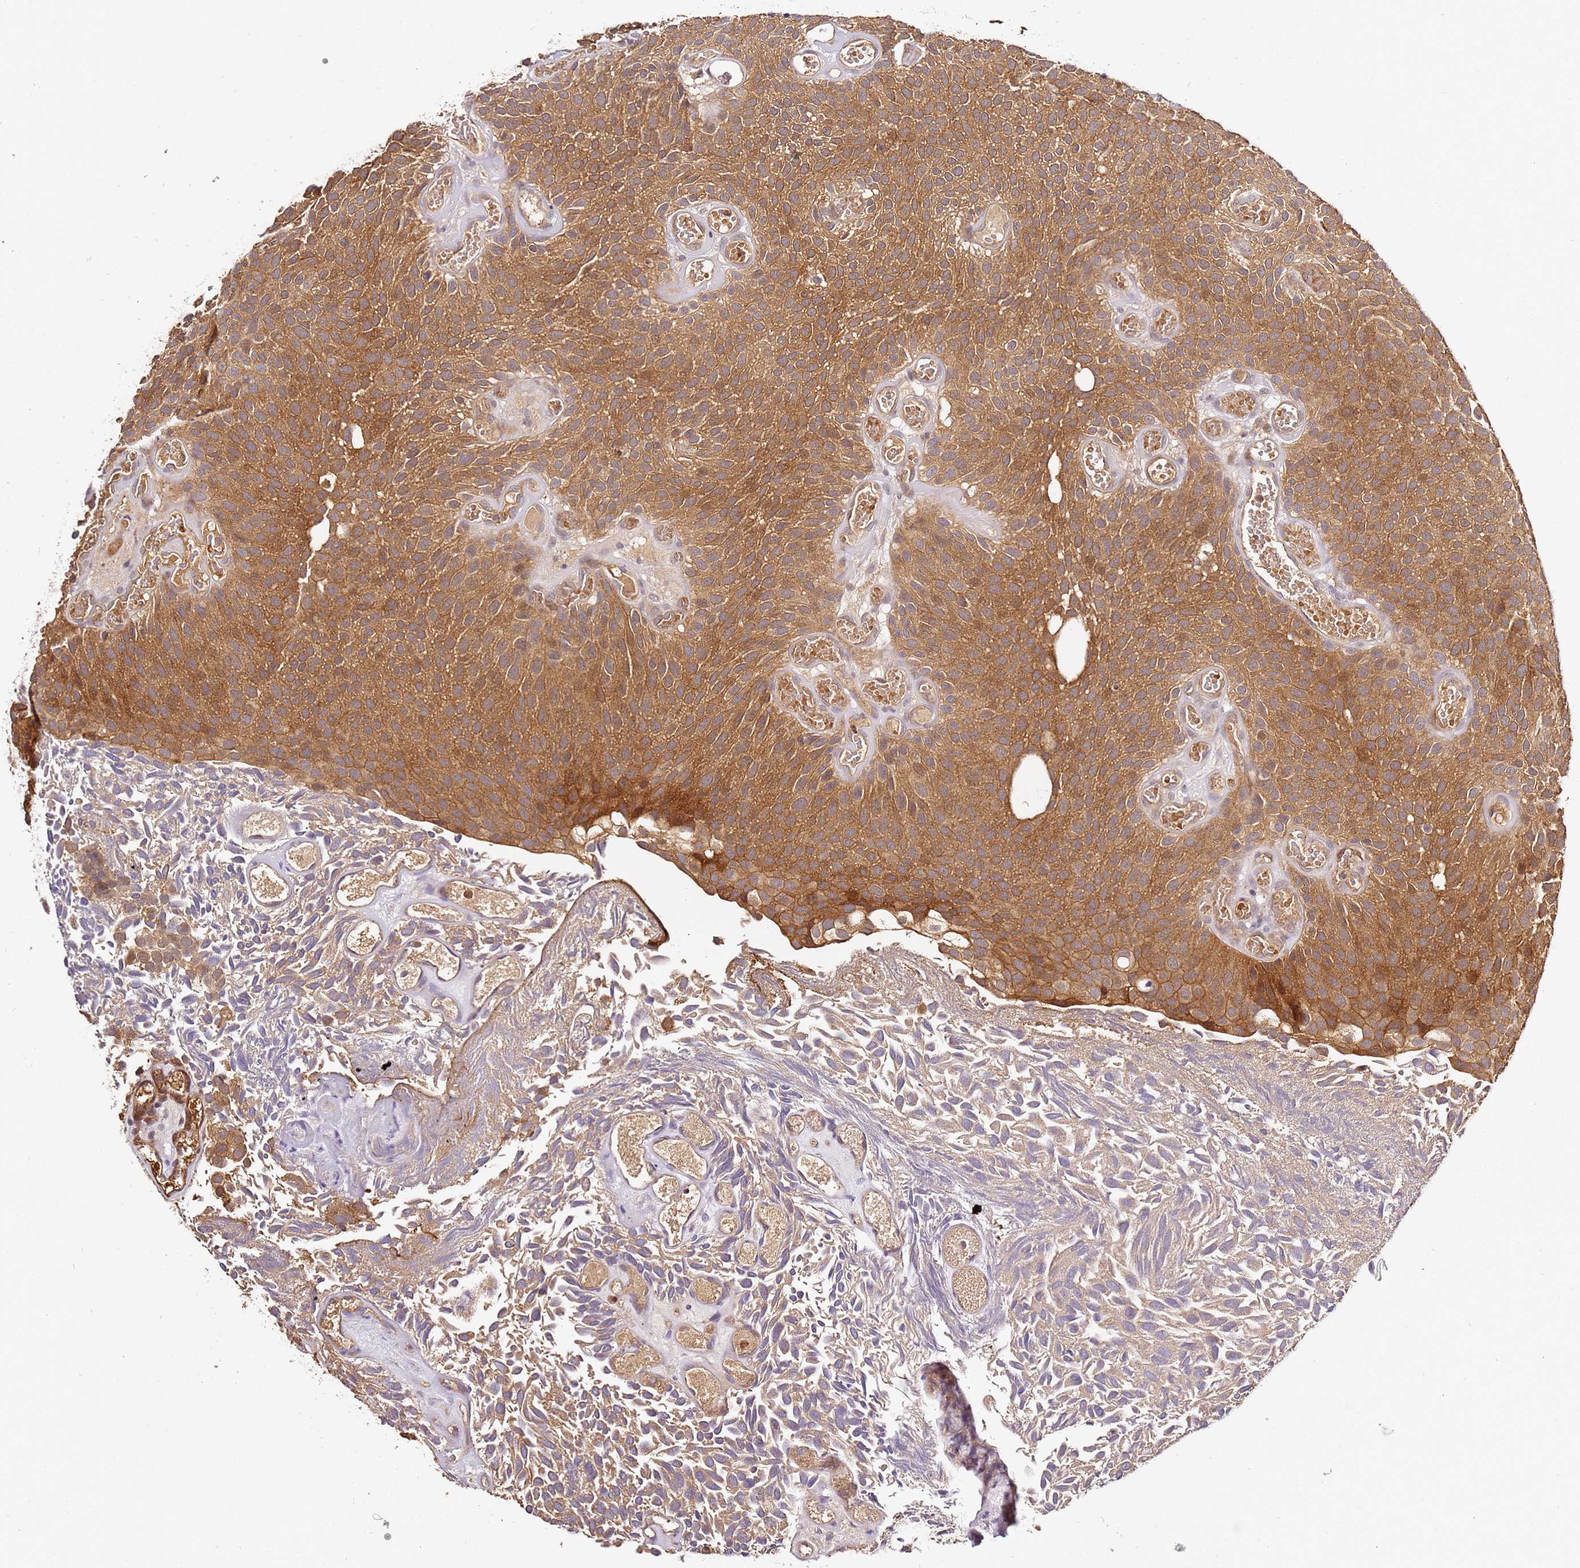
{"staining": {"intensity": "moderate", "quantity": ">75%", "location": "cytoplasmic/membranous"}, "tissue": "urothelial cancer", "cell_type": "Tumor cells", "image_type": "cancer", "snomed": [{"axis": "morphology", "description": "Urothelial carcinoma, Low grade"}, {"axis": "topography", "description": "Urinary bladder"}], "caption": "Approximately >75% of tumor cells in human urothelial cancer show moderate cytoplasmic/membranous protein expression as visualized by brown immunohistochemical staining.", "gene": "OSBPL2", "patient": {"sex": "male", "age": 89}}